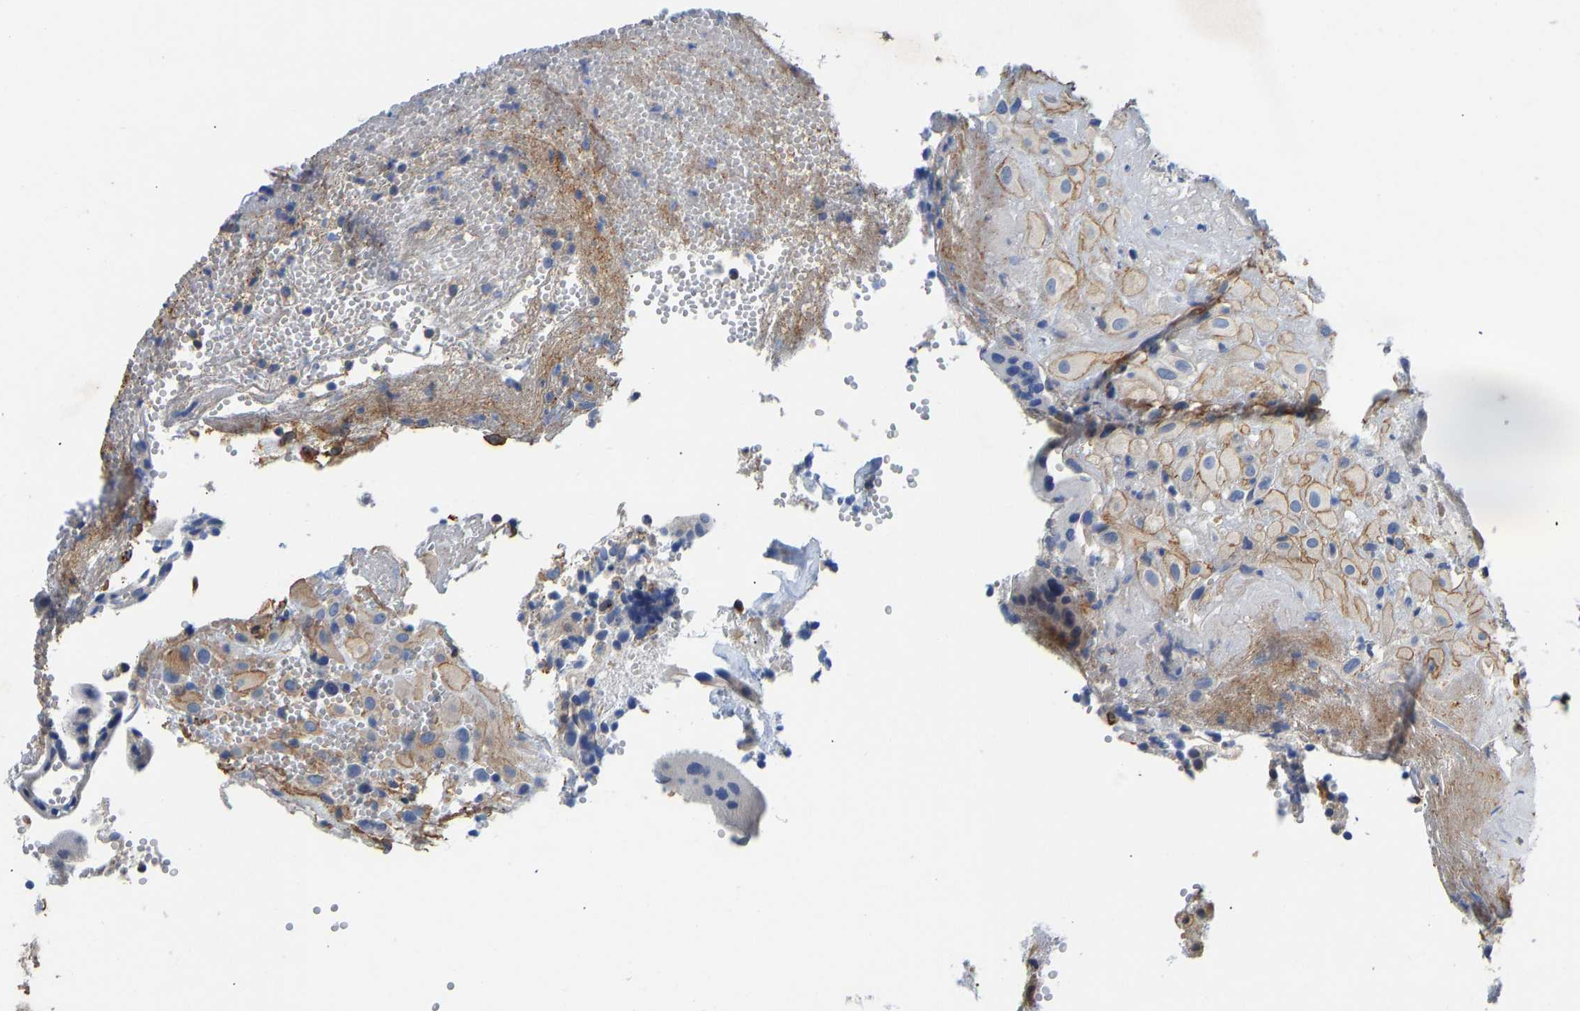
{"staining": {"intensity": "moderate", "quantity": ">75%", "location": "cytoplasmic/membranous"}, "tissue": "placenta", "cell_type": "Decidual cells", "image_type": "normal", "snomed": [{"axis": "morphology", "description": "Normal tissue, NOS"}, {"axis": "topography", "description": "Placenta"}], "caption": "Placenta was stained to show a protein in brown. There is medium levels of moderate cytoplasmic/membranous staining in about >75% of decidual cells. Nuclei are stained in blue.", "gene": "ELMO2", "patient": {"sex": "female", "age": 18}}